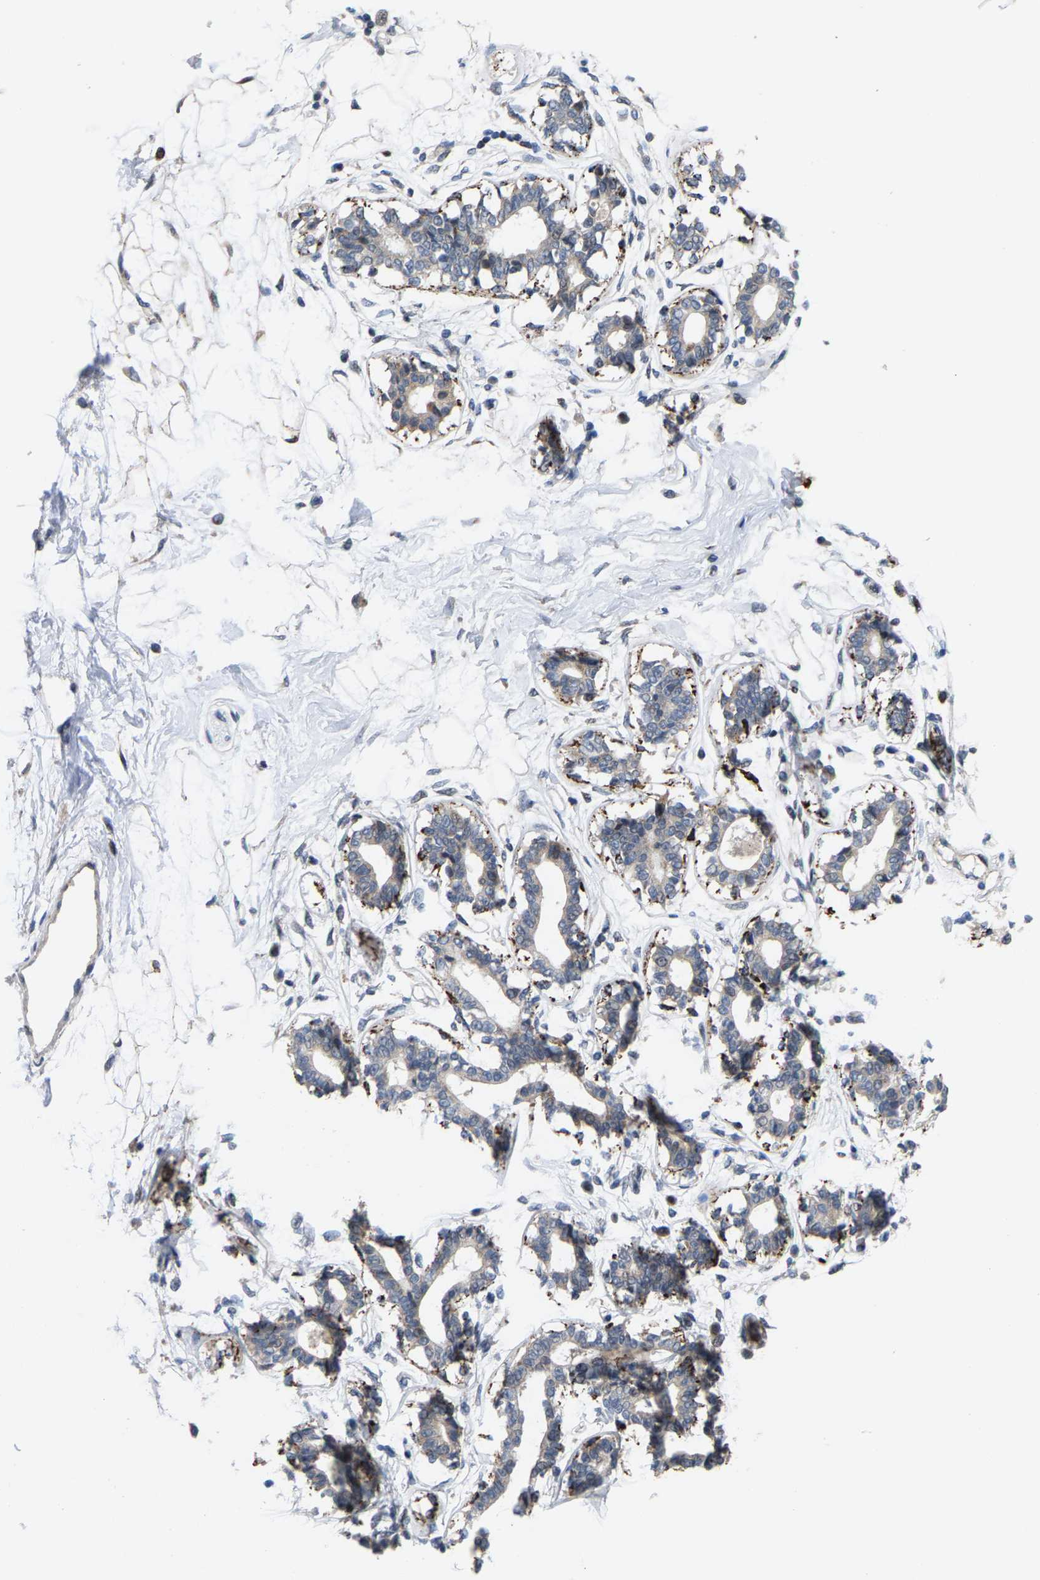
{"staining": {"intensity": "negative", "quantity": "none", "location": "none"}, "tissue": "breast", "cell_type": "Adipocytes", "image_type": "normal", "snomed": [{"axis": "morphology", "description": "Normal tissue, NOS"}, {"axis": "topography", "description": "Breast"}], "caption": "This is an immunohistochemistry micrograph of unremarkable human breast. There is no staining in adipocytes.", "gene": "TDRKH", "patient": {"sex": "female", "age": 45}}